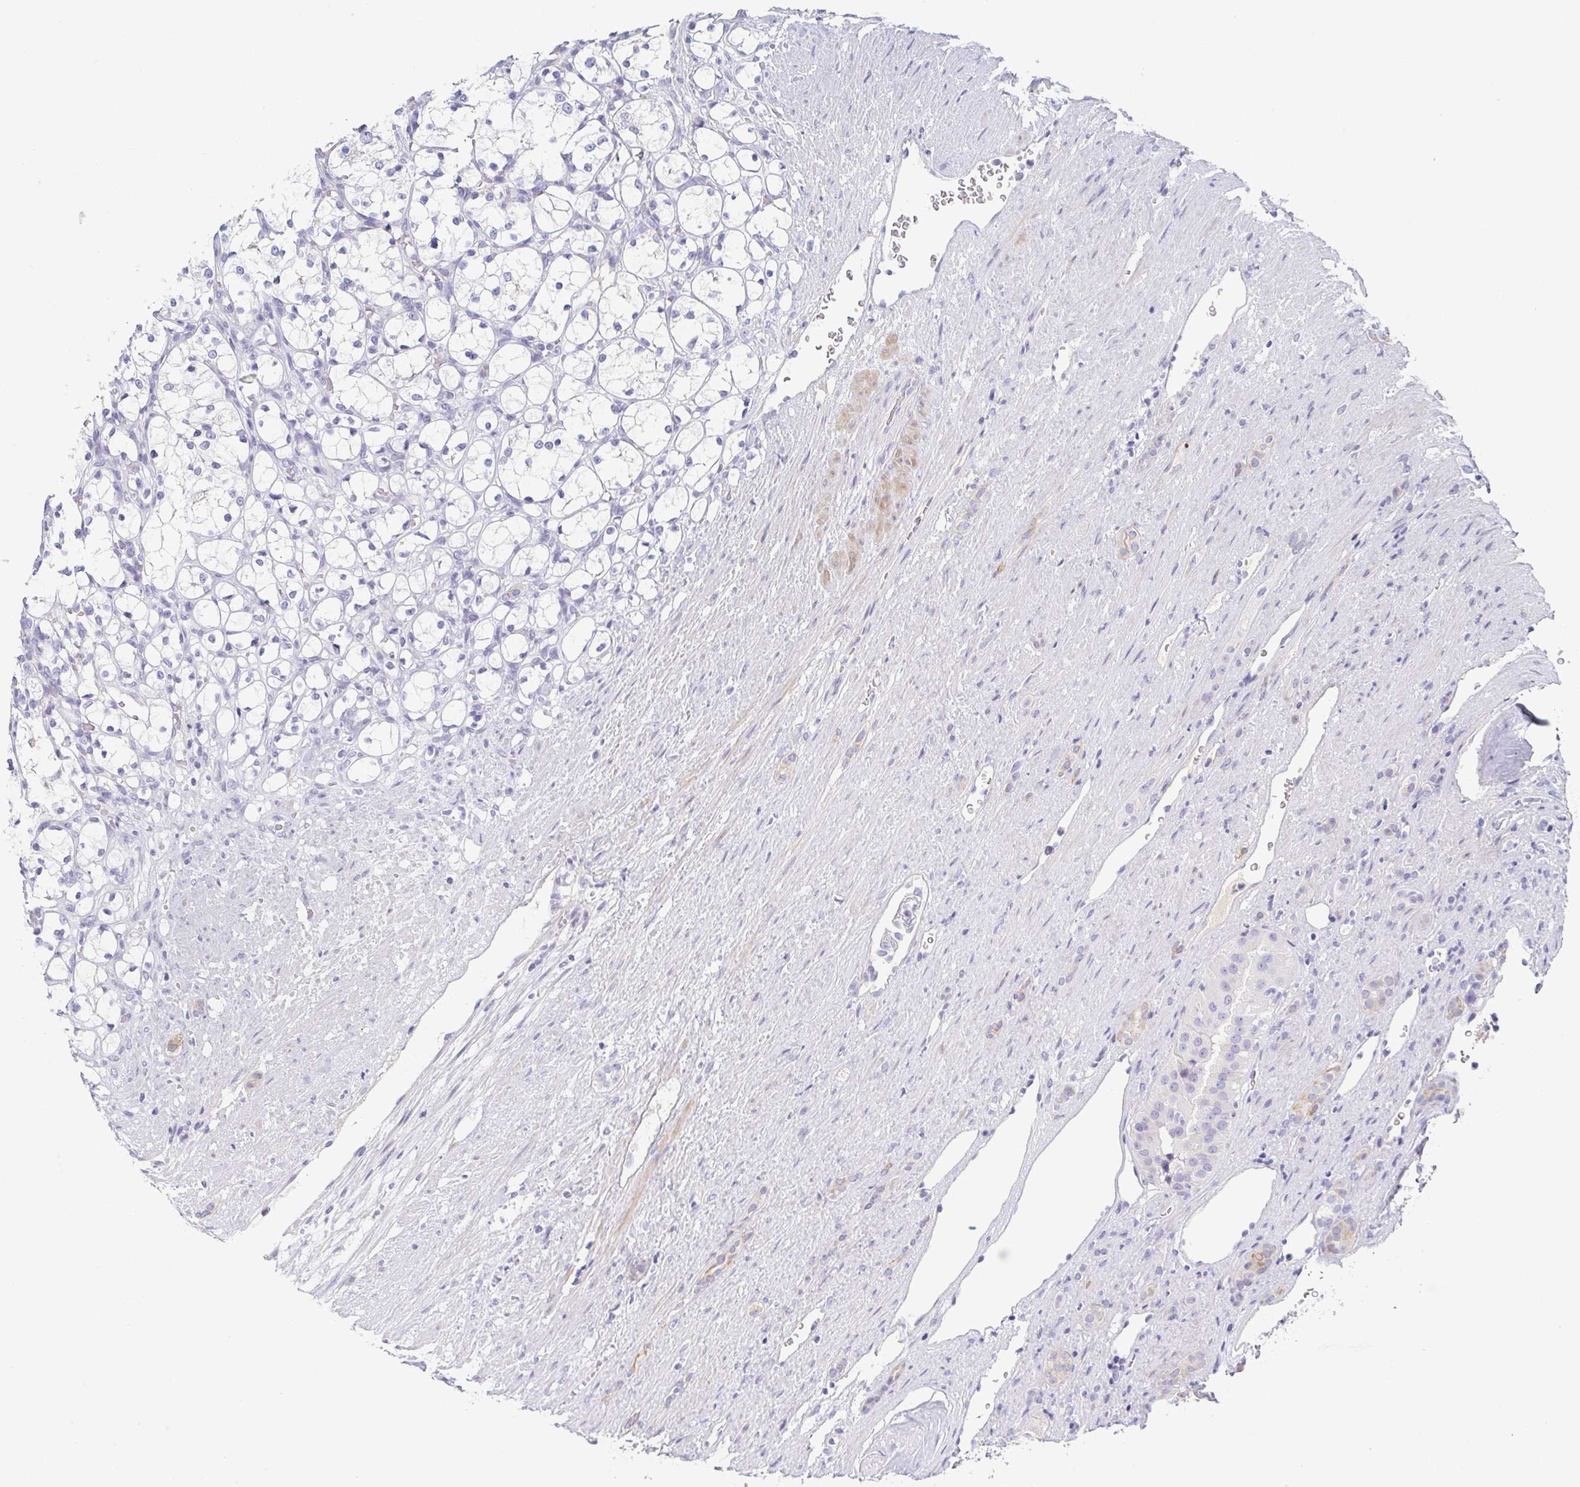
{"staining": {"intensity": "negative", "quantity": "none", "location": "none"}, "tissue": "renal cancer", "cell_type": "Tumor cells", "image_type": "cancer", "snomed": [{"axis": "morphology", "description": "Adenocarcinoma, NOS"}, {"axis": "topography", "description": "Kidney"}], "caption": "IHC of renal adenocarcinoma exhibits no staining in tumor cells.", "gene": "RHOV", "patient": {"sex": "female", "age": 69}}